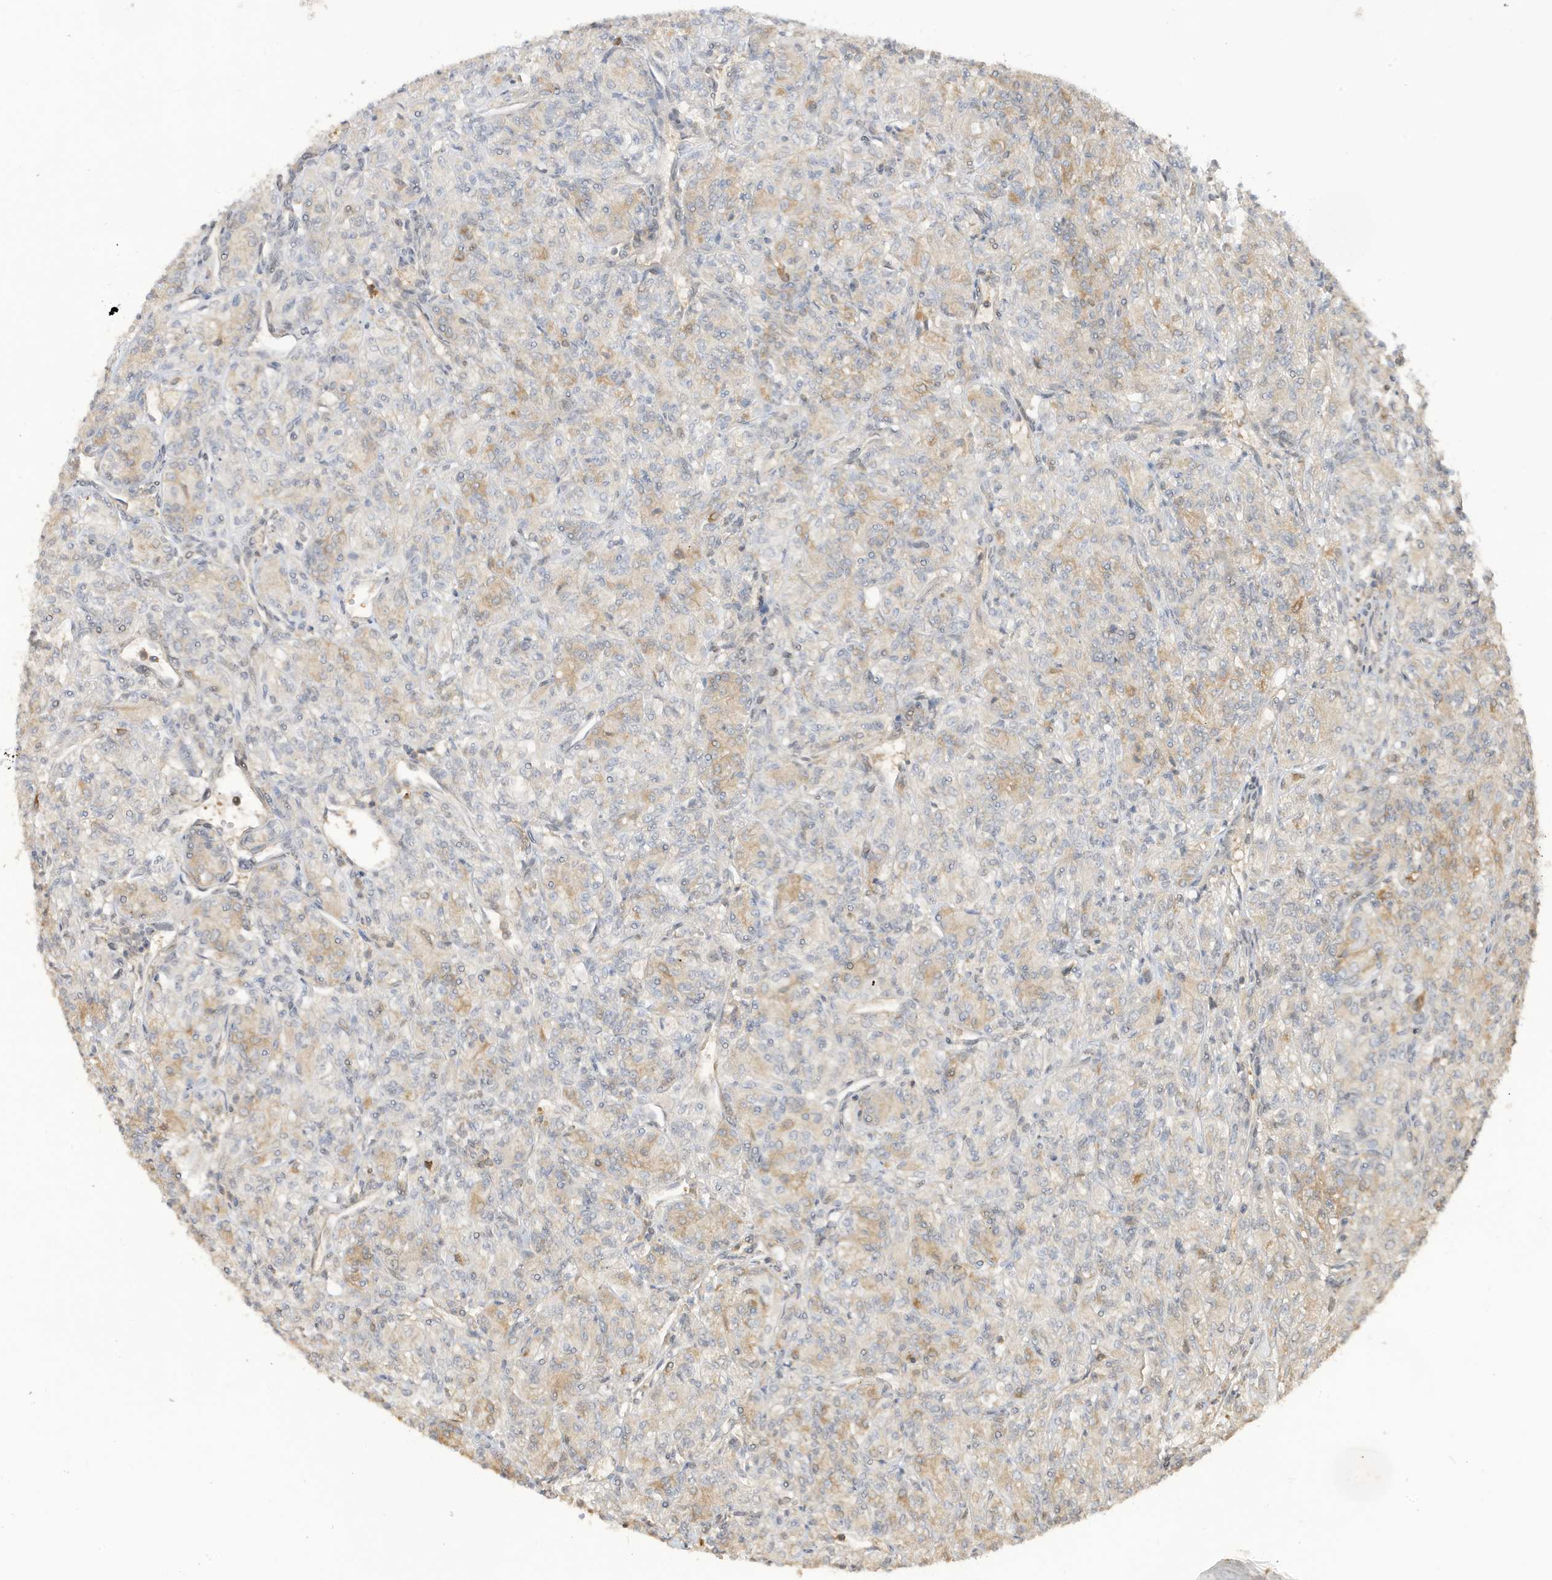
{"staining": {"intensity": "moderate", "quantity": "<25%", "location": "cytoplasmic/membranous"}, "tissue": "renal cancer", "cell_type": "Tumor cells", "image_type": "cancer", "snomed": [{"axis": "morphology", "description": "Adenocarcinoma, NOS"}, {"axis": "topography", "description": "Kidney"}], "caption": "Approximately <25% of tumor cells in human renal cancer (adenocarcinoma) display moderate cytoplasmic/membranous protein positivity as visualized by brown immunohistochemical staining.", "gene": "TAB3", "patient": {"sex": "male", "age": 77}}